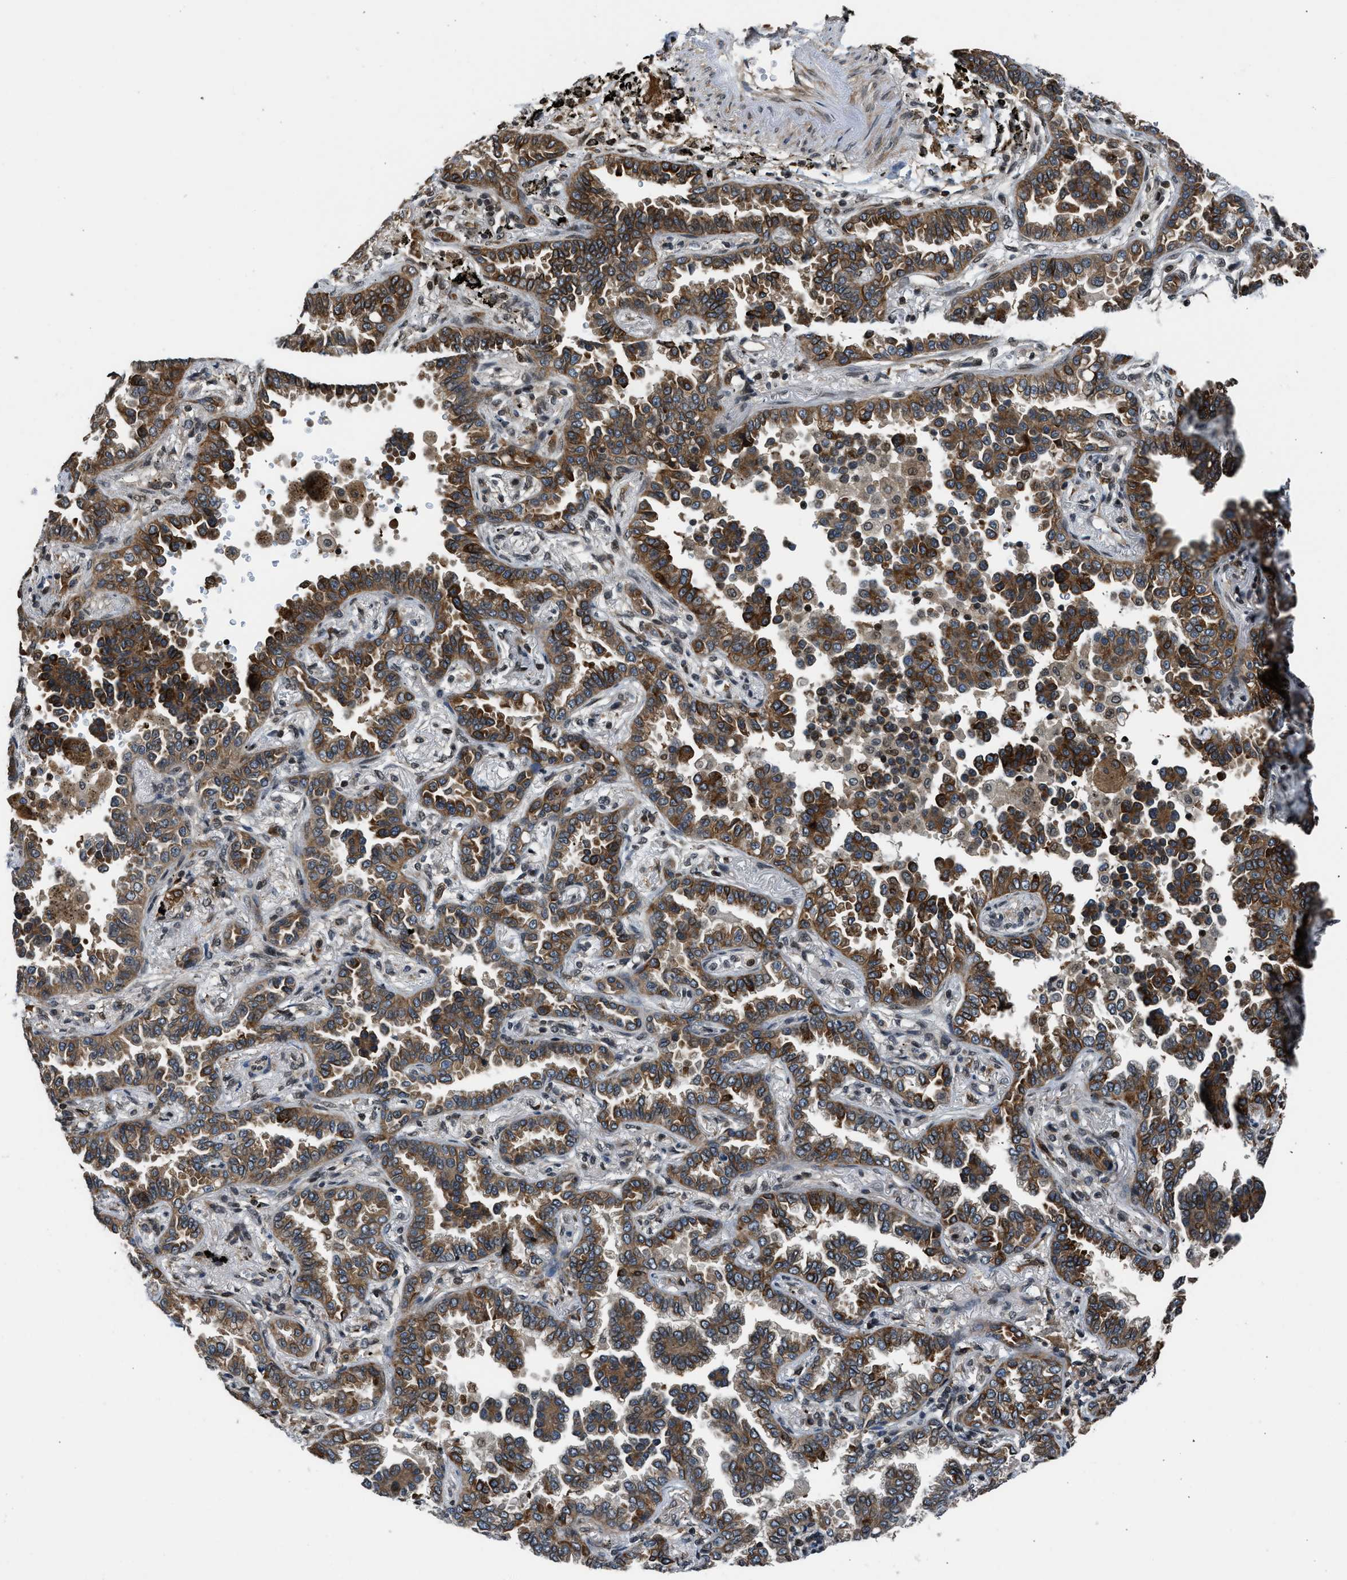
{"staining": {"intensity": "moderate", "quantity": ">75%", "location": "cytoplasmic/membranous"}, "tissue": "lung cancer", "cell_type": "Tumor cells", "image_type": "cancer", "snomed": [{"axis": "morphology", "description": "Normal tissue, NOS"}, {"axis": "morphology", "description": "Adenocarcinoma, NOS"}, {"axis": "topography", "description": "Lung"}], "caption": "Immunohistochemistry (IHC) micrograph of neoplastic tissue: human adenocarcinoma (lung) stained using immunohistochemistry (IHC) demonstrates medium levels of moderate protein expression localized specifically in the cytoplasmic/membranous of tumor cells, appearing as a cytoplasmic/membranous brown color.", "gene": "RETREG3", "patient": {"sex": "male", "age": 59}}